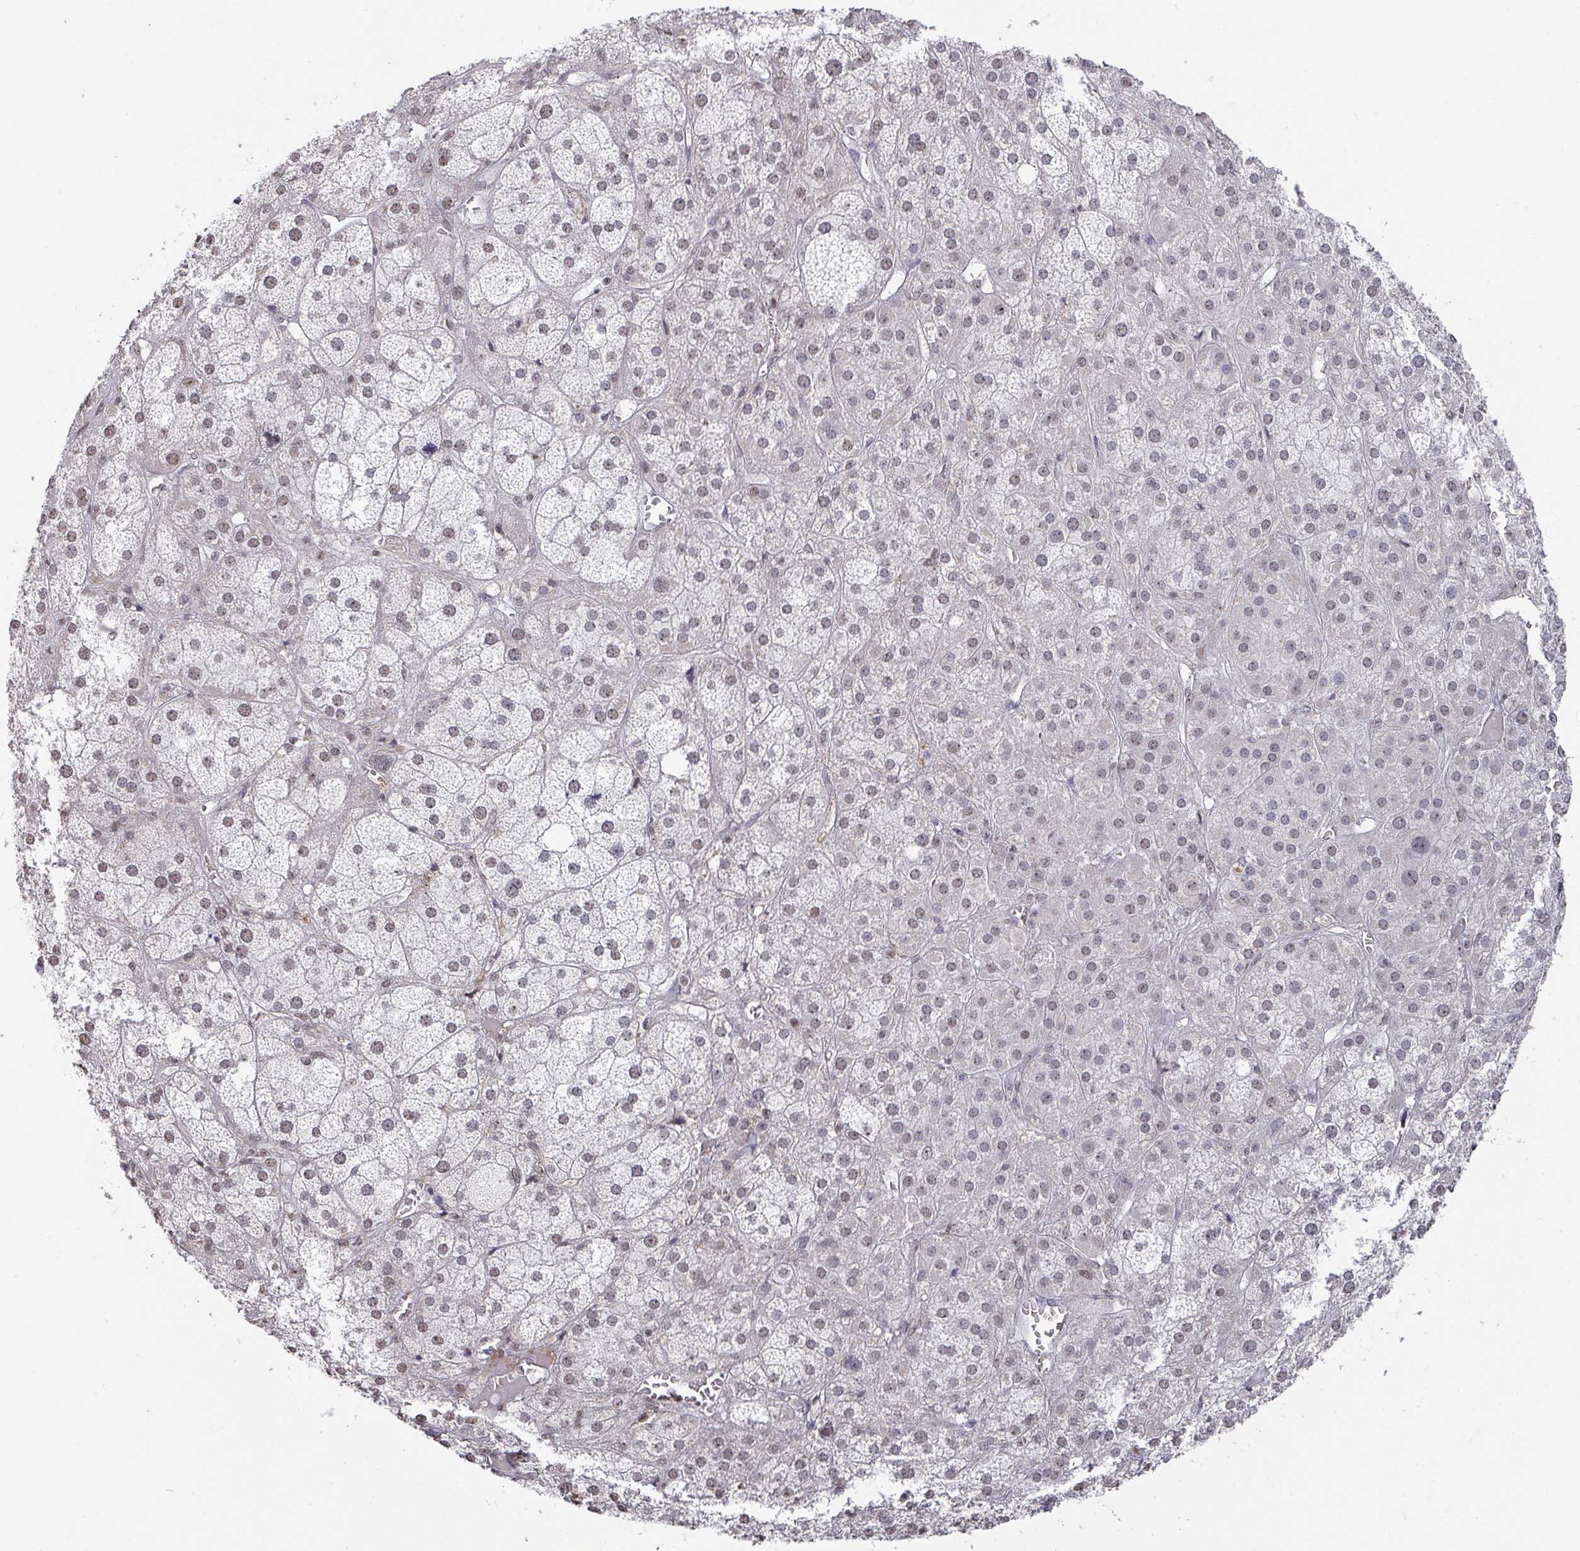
{"staining": {"intensity": "weak", "quantity": "<25%", "location": "nuclear"}, "tissue": "adrenal gland", "cell_type": "Glandular cells", "image_type": "normal", "snomed": [{"axis": "morphology", "description": "Normal tissue, NOS"}, {"axis": "topography", "description": "Adrenal gland"}], "caption": "Image shows no protein staining in glandular cells of unremarkable adrenal gland.", "gene": "ZNF654", "patient": {"sex": "female", "age": 61}}